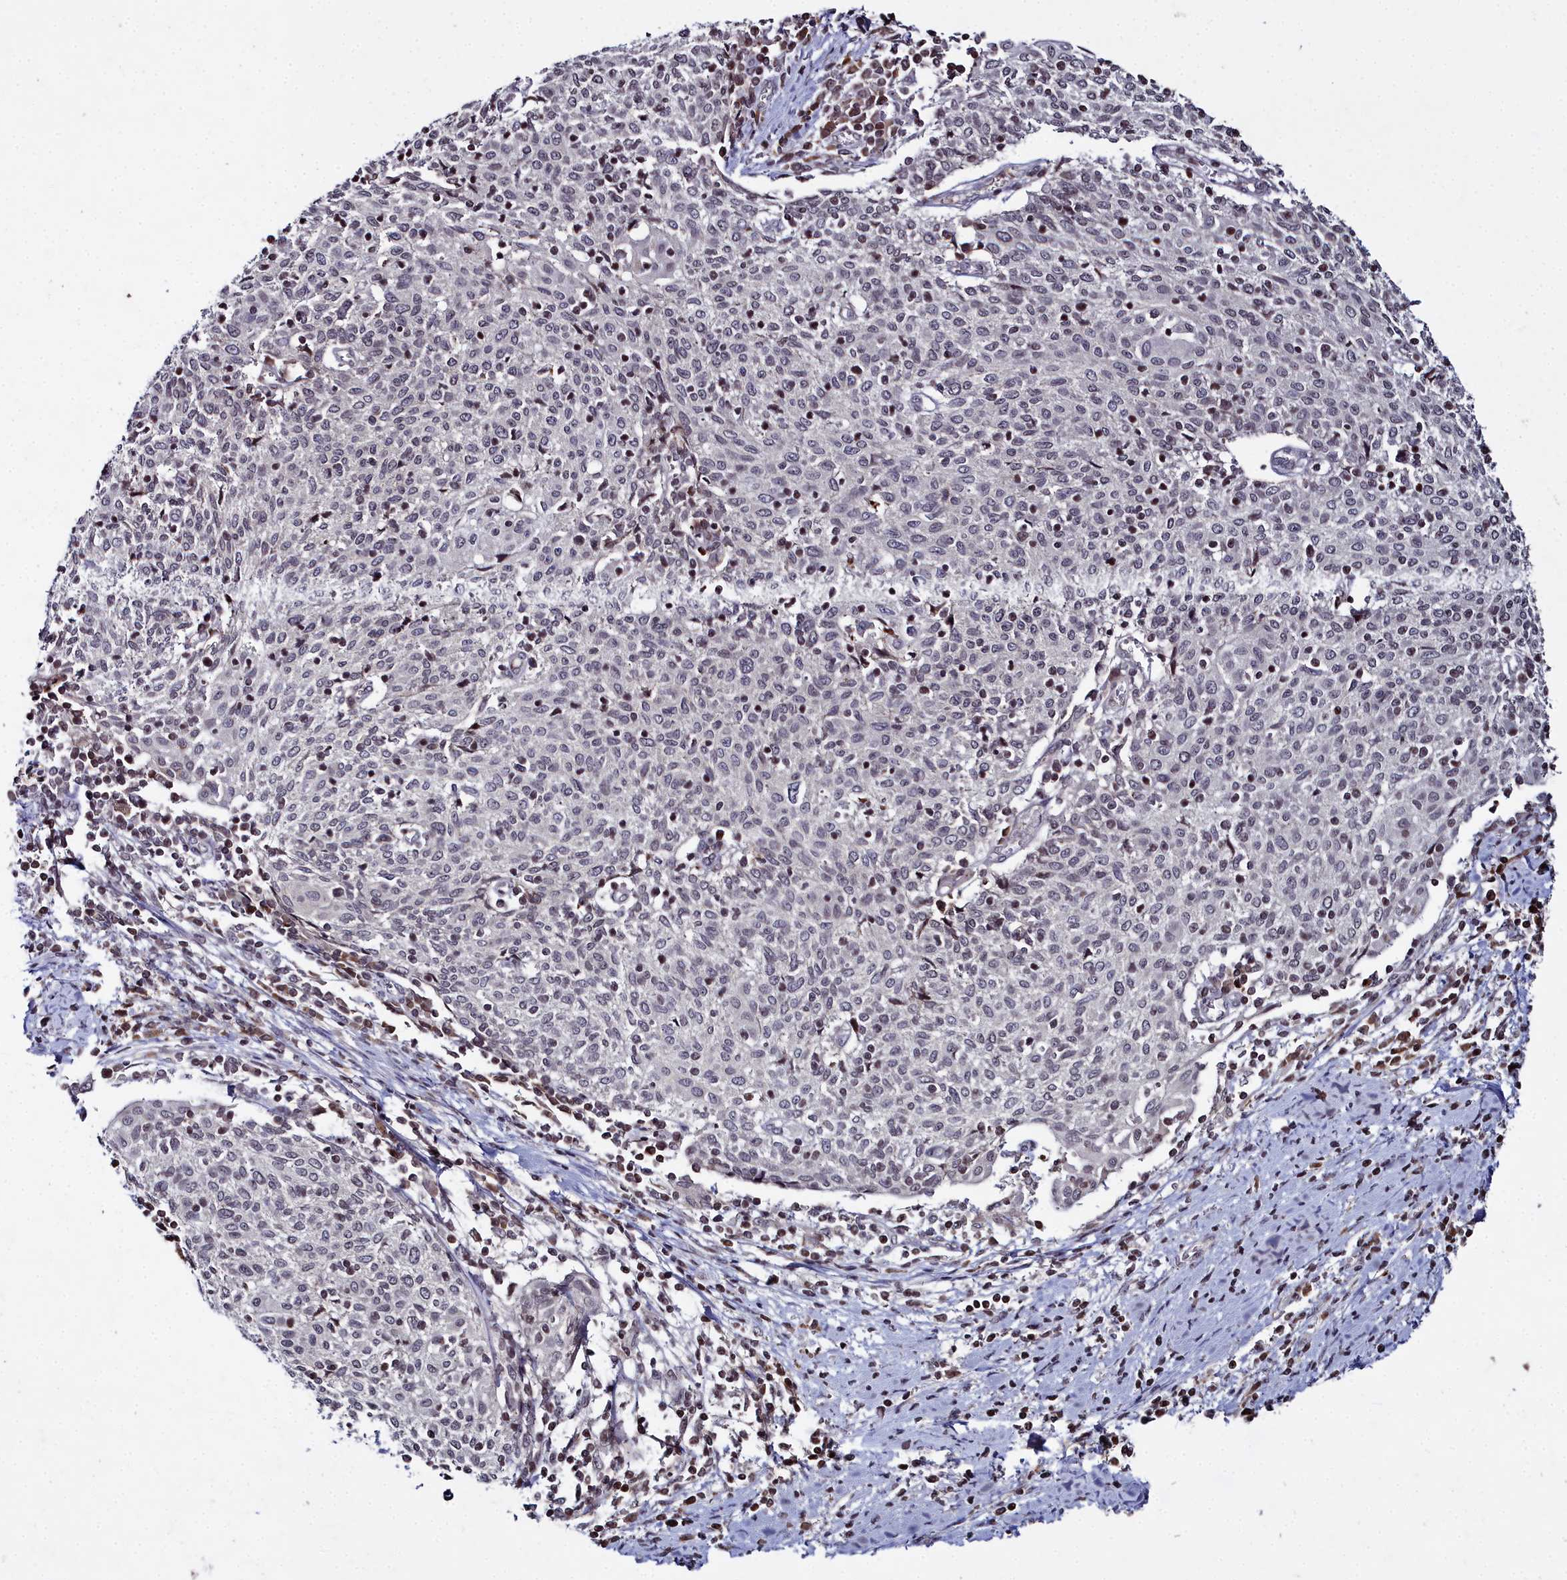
{"staining": {"intensity": "negative", "quantity": "none", "location": "none"}, "tissue": "cervical cancer", "cell_type": "Tumor cells", "image_type": "cancer", "snomed": [{"axis": "morphology", "description": "Squamous cell carcinoma, NOS"}, {"axis": "topography", "description": "Cervix"}], "caption": "Immunohistochemical staining of human squamous cell carcinoma (cervical) demonstrates no significant staining in tumor cells.", "gene": "FZD4", "patient": {"sex": "female", "age": 52}}